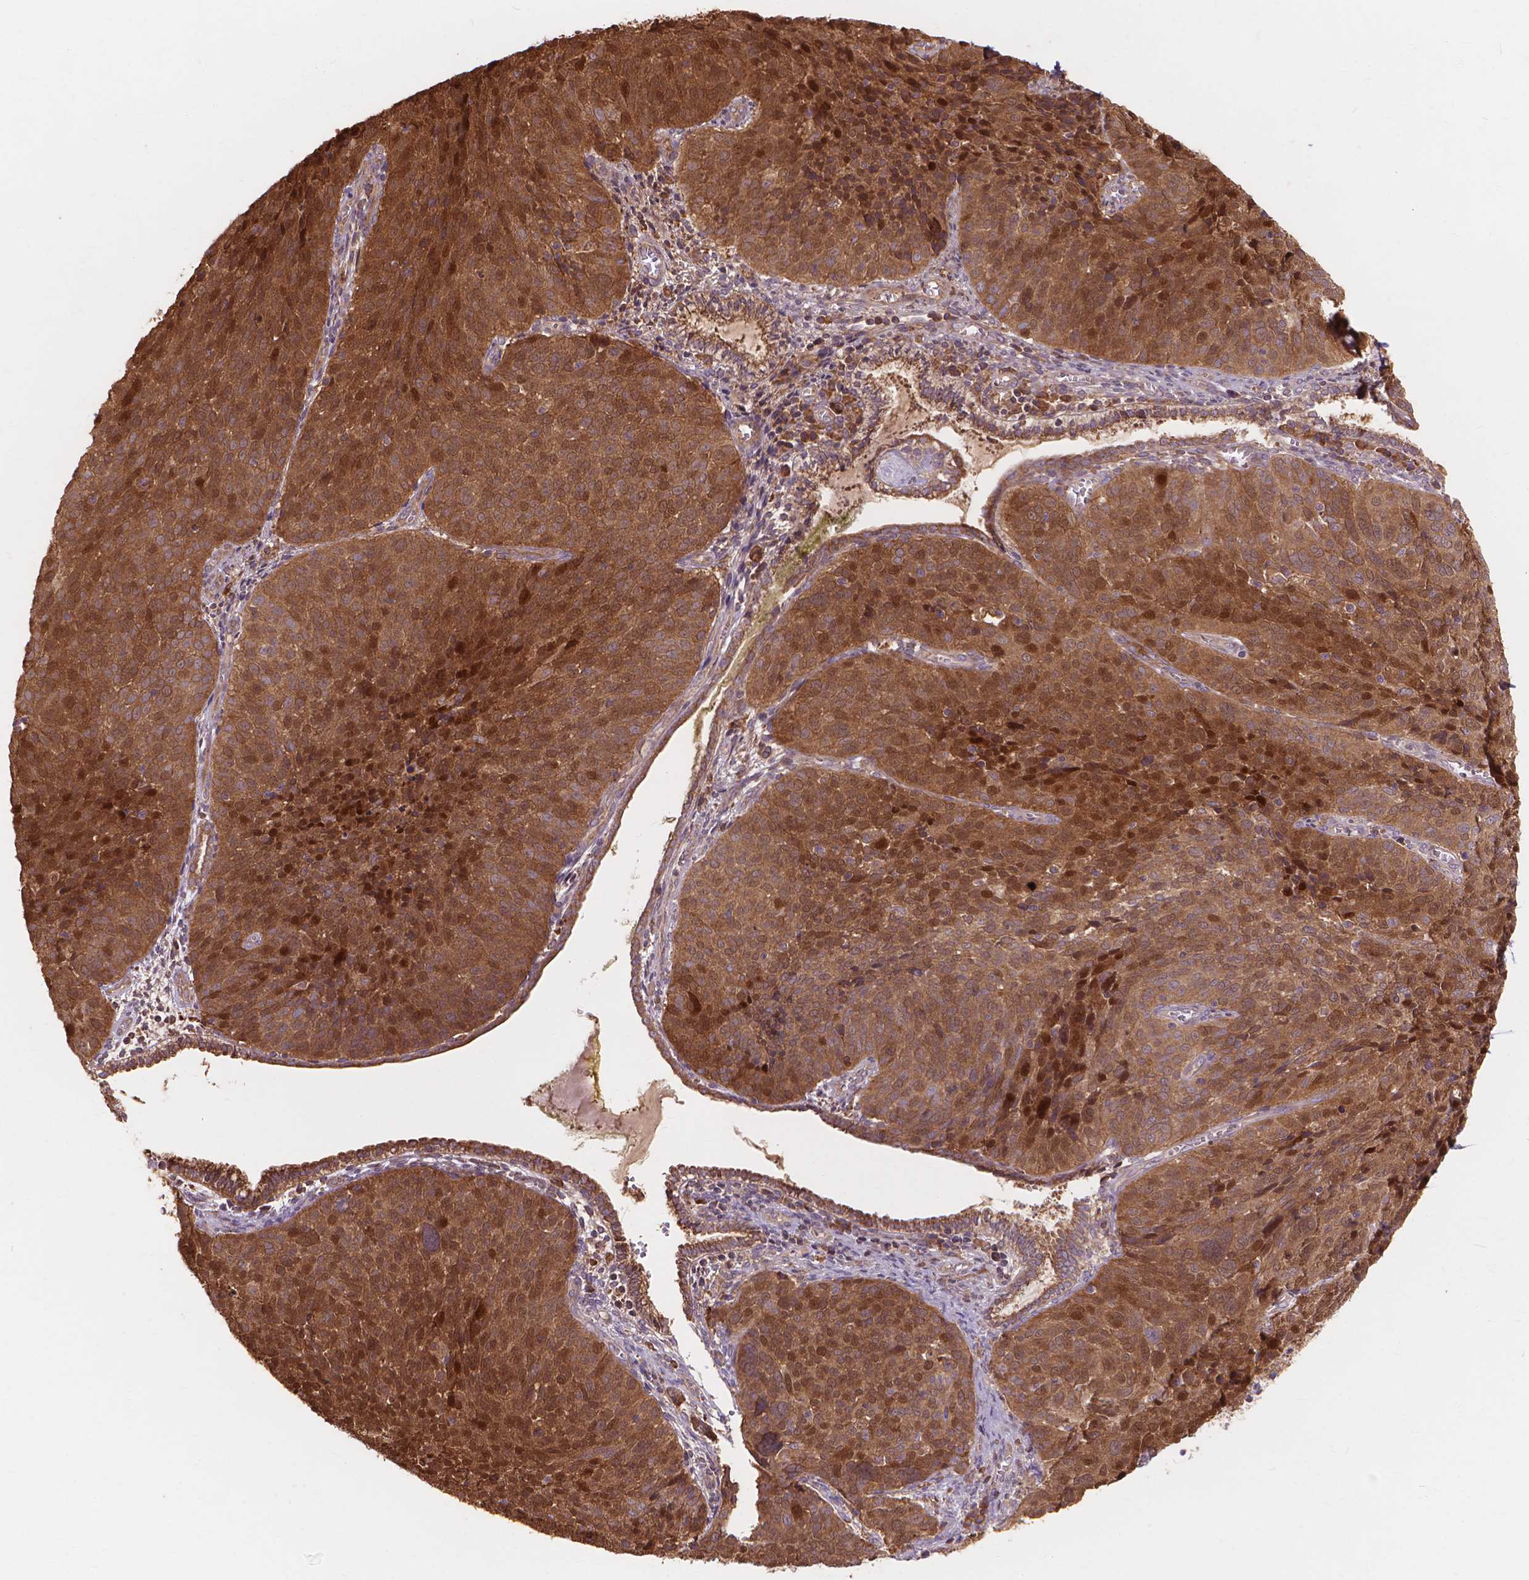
{"staining": {"intensity": "strong", "quantity": ">75%", "location": "cytoplasmic/membranous"}, "tissue": "cervical cancer", "cell_type": "Tumor cells", "image_type": "cancer", "snomed": [{"axis": "morphology", "description": "Squamous cell carcinoma, NOS"}, {"axis": "topography", "description": "Cervix"}], "caption": "Human squamous cell carcinoma (cervical) stained for a protein (brown) demonstrates strong cytoplasmic/membranous positive positivity in approximately >75% of tumor cells.", "gene": "TAB2", "patient": {"sex": "female", "age": 39}}